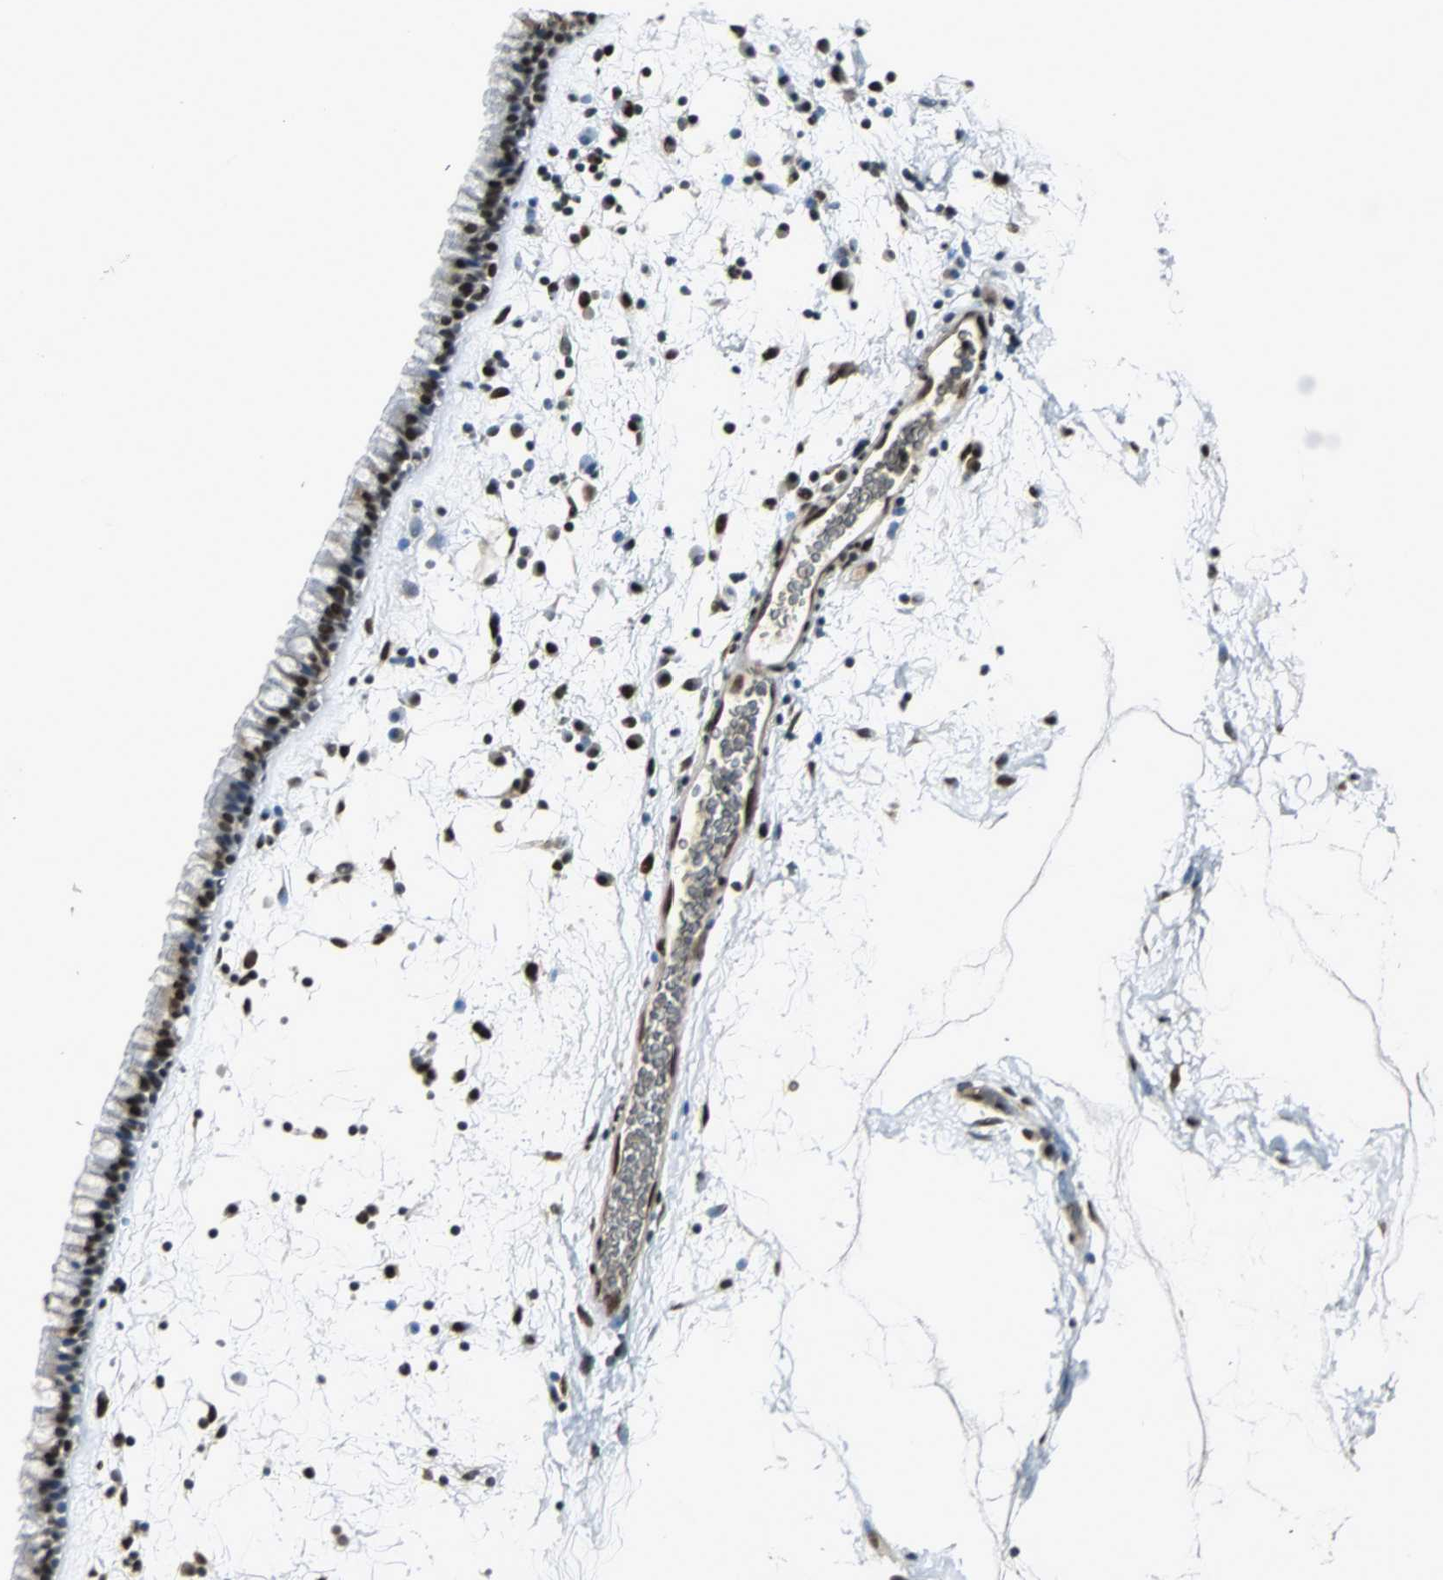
{"staining": {"intensity": "strong", "quantity": ">75%", "location": "nuclear"}, "tissue": "nasopharynx", "cell_type": "Respiratory epithelial cells", "image_type": "normal", "snomed": [{"axis": "morphology", "description": "Normal tissue, NOS"}, {"axis": "morphology", "description": "Inflammation, NOS"}, {"axis": "topography", "description": "Nasopharynx"}], "caption": "High-magnification brightfield microscopy of unremarkable nasopharynx stained with DAB (brown) and counterstained with hematoxylin (blue). respiratory epithelial cells exhibit strong nuclear staining is seen in approximately>75% of cells.", "gene": "TAF5", "patient": {"sex": "male", "age": 48}}